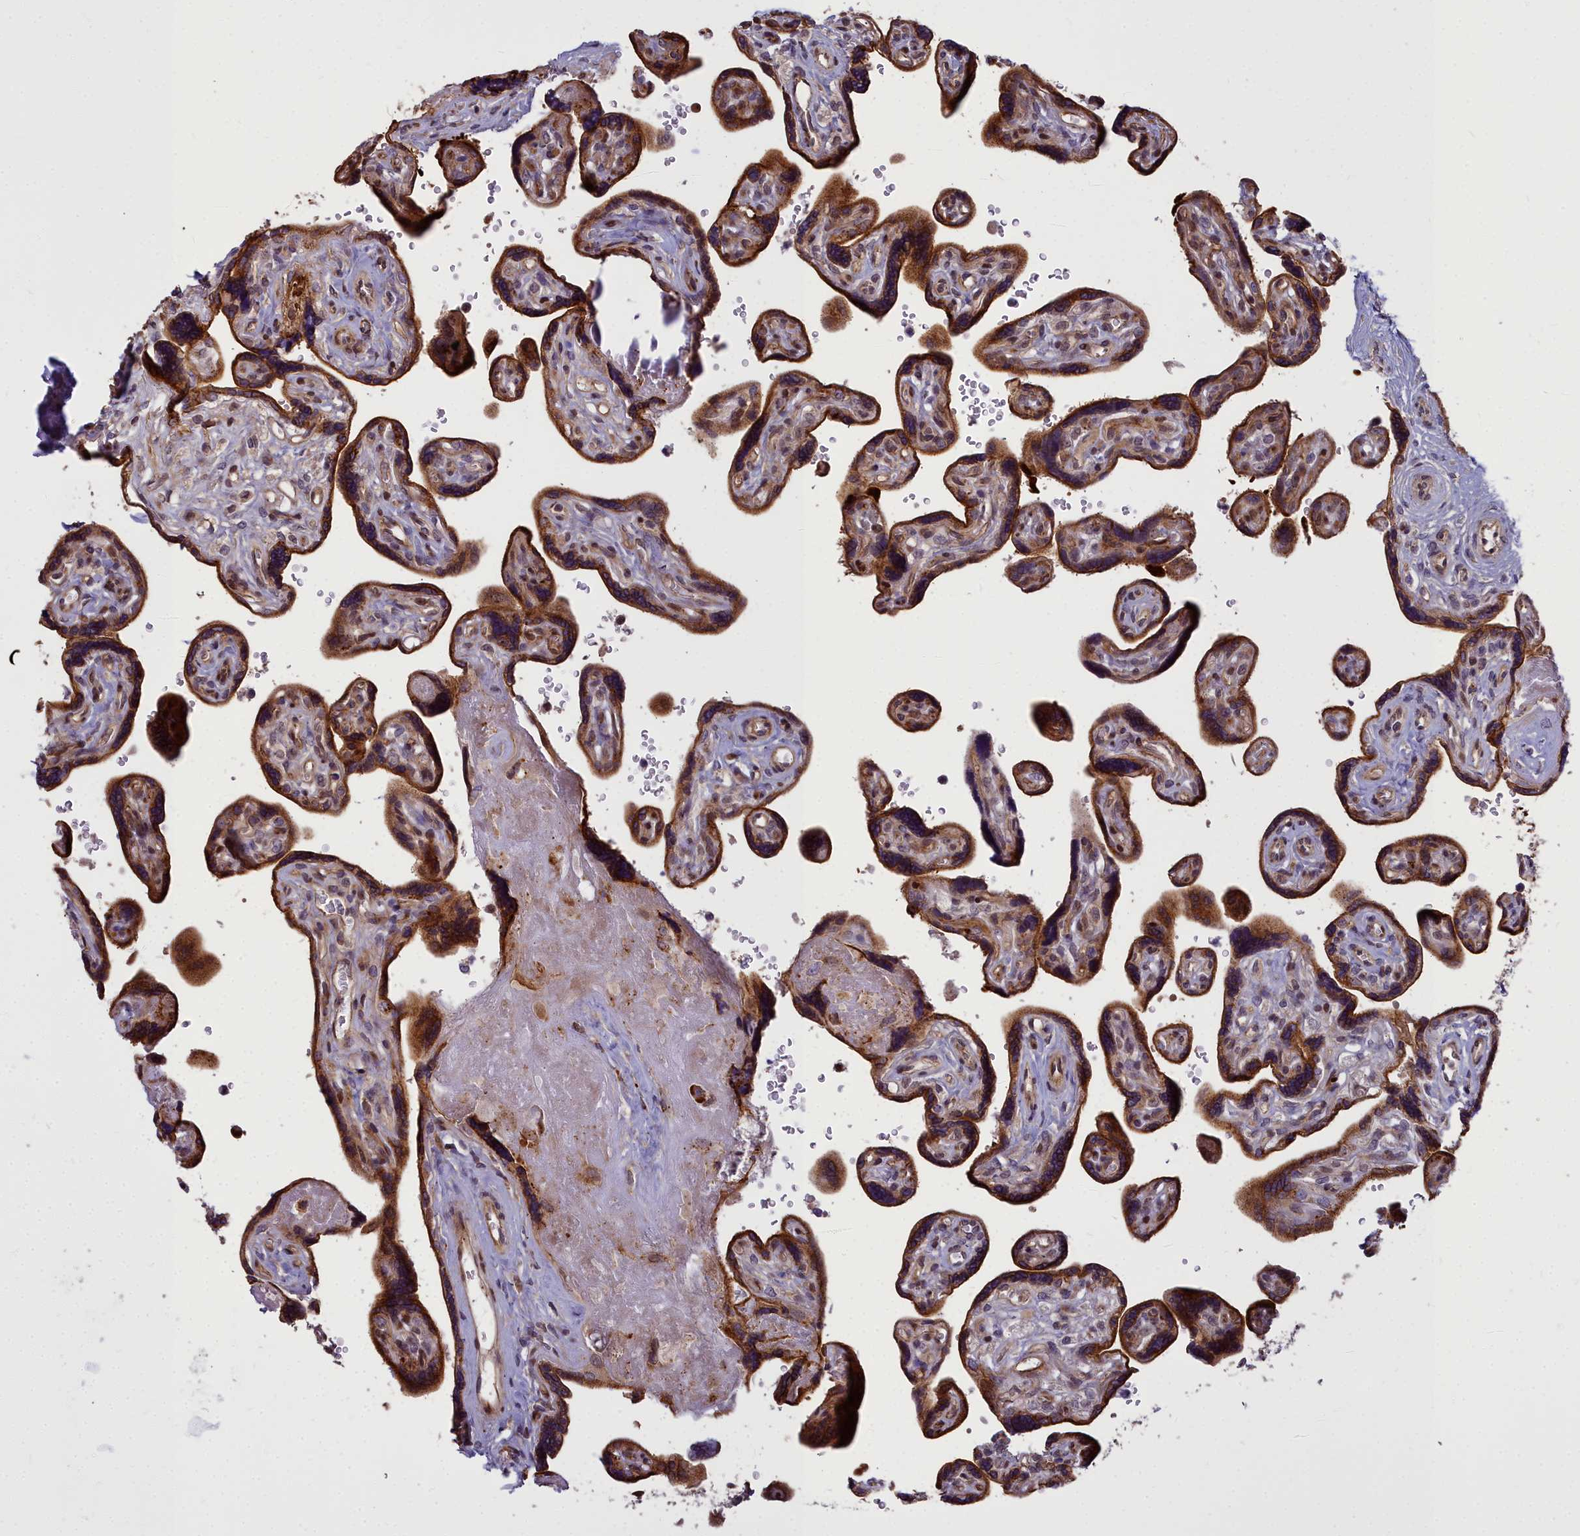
{"staining": {"intensity": "strong", "quantity": "25%-75%", "location": "cytoplasmic/membranous"}, "tissue": "placenta", "cell_type": "Decidual cells", "image_type": "normal", "snomed": [{"axis": "morphology", "description": "Normal tissue, NOS"}, {"axis": "topography", "description": "Placenta"}], "caption": "IHC photomicrograph of normal placenta: human placenta stained using immunohistochemistry (IHC) demonstrates high levels of strong protein expression localized specifically in the cytoplasmic/membranous of decidual cells, appearing as a cytoplasmic/membranous brown color.", "gene": "GLYATL3", "patient": {"sex": "female", "age": 39}}